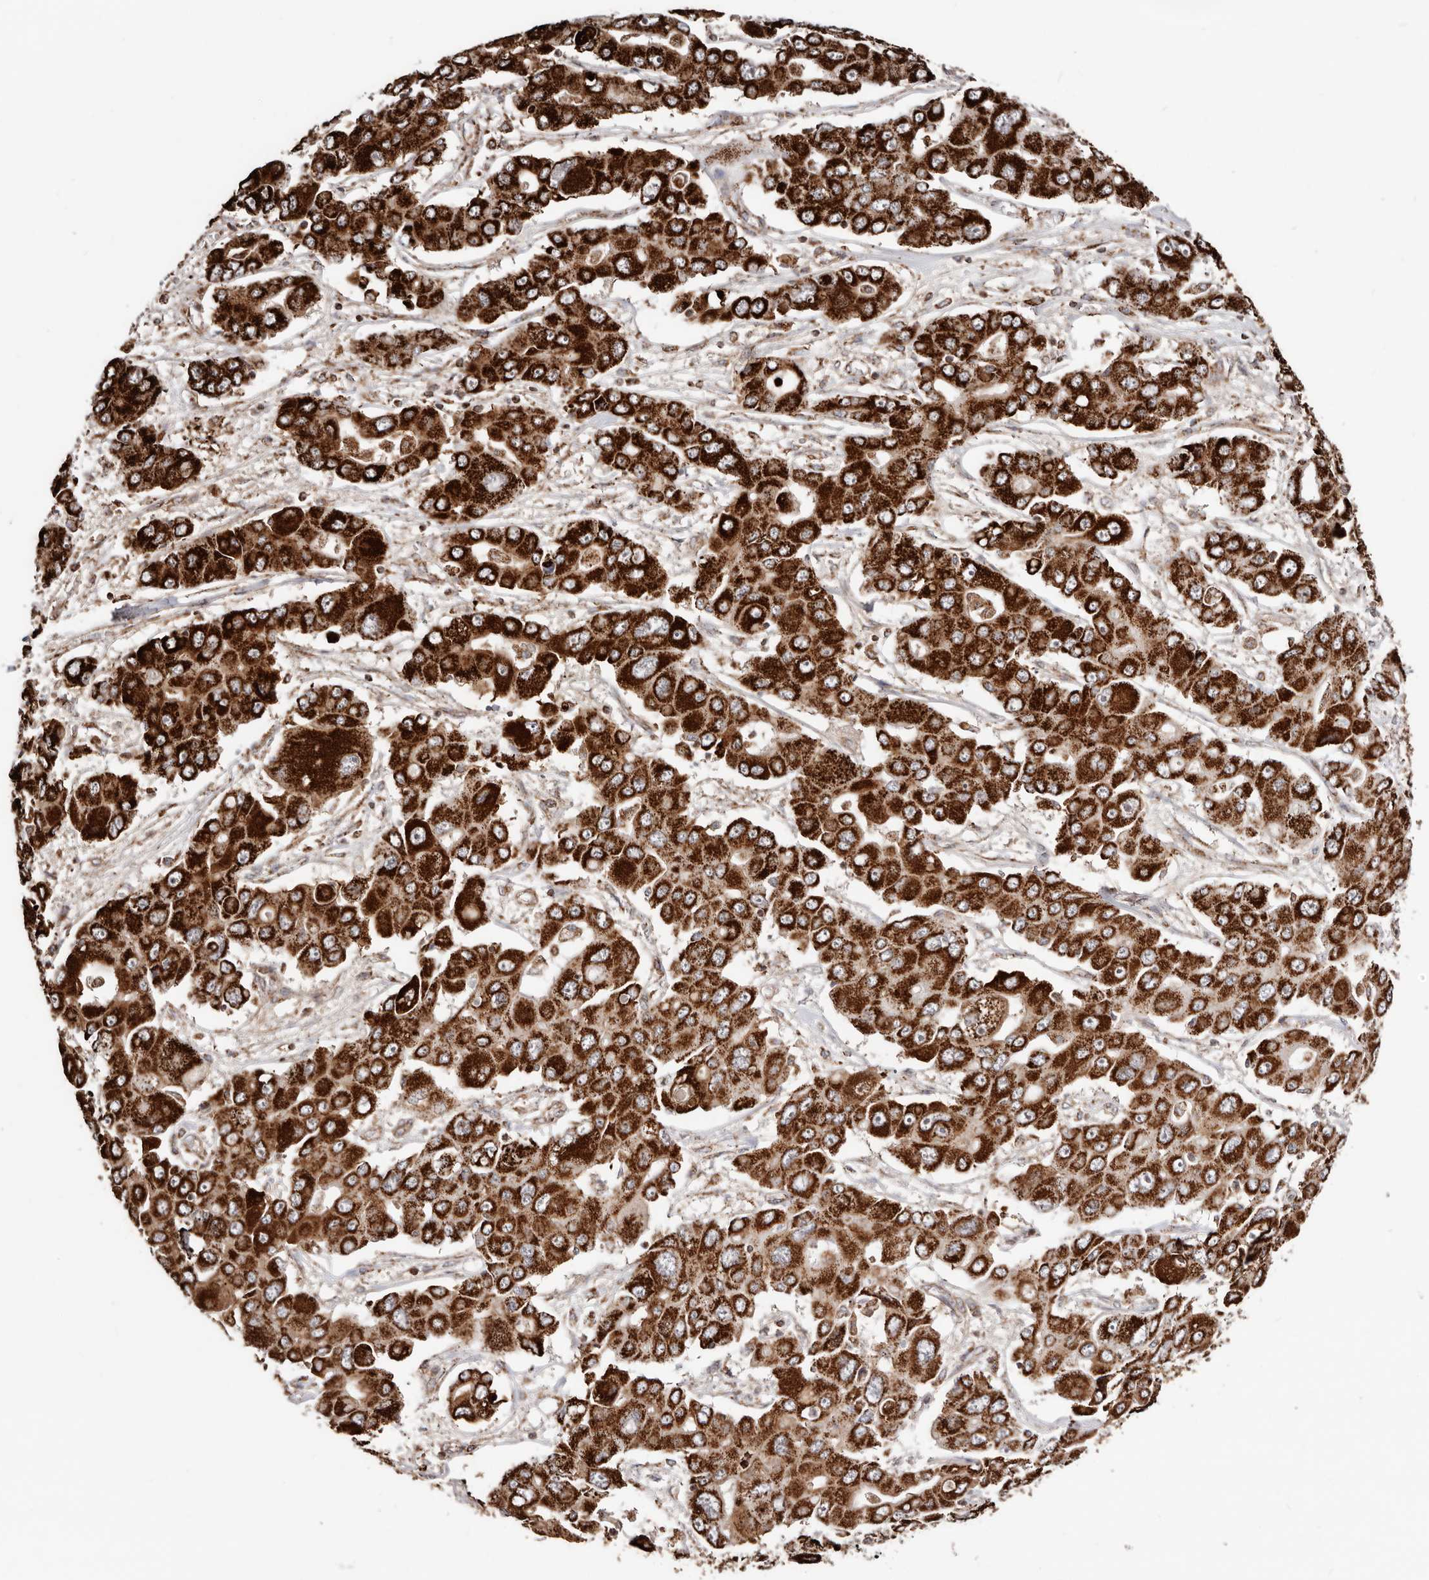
{"staining": {"intensity": "strong", "quantity": ">75%", "location": "cytoplasmic/membranous"}, "tissue": "liver cancer", "cell_type": "Tumor cells", "image_type": "cancer", "snomed": [{"axis": "morphology", "description": "Cholangiocarcinoma"}, {"axis": "topography", "description": "Liver"}], "caption": "Protein staining of liver cancer tissue reveals strong cytoplasmic/membranous expression in about >75% of tumor cells.", "gene": "PRKACB", "patient": {"sex": "male", "age": 67}}